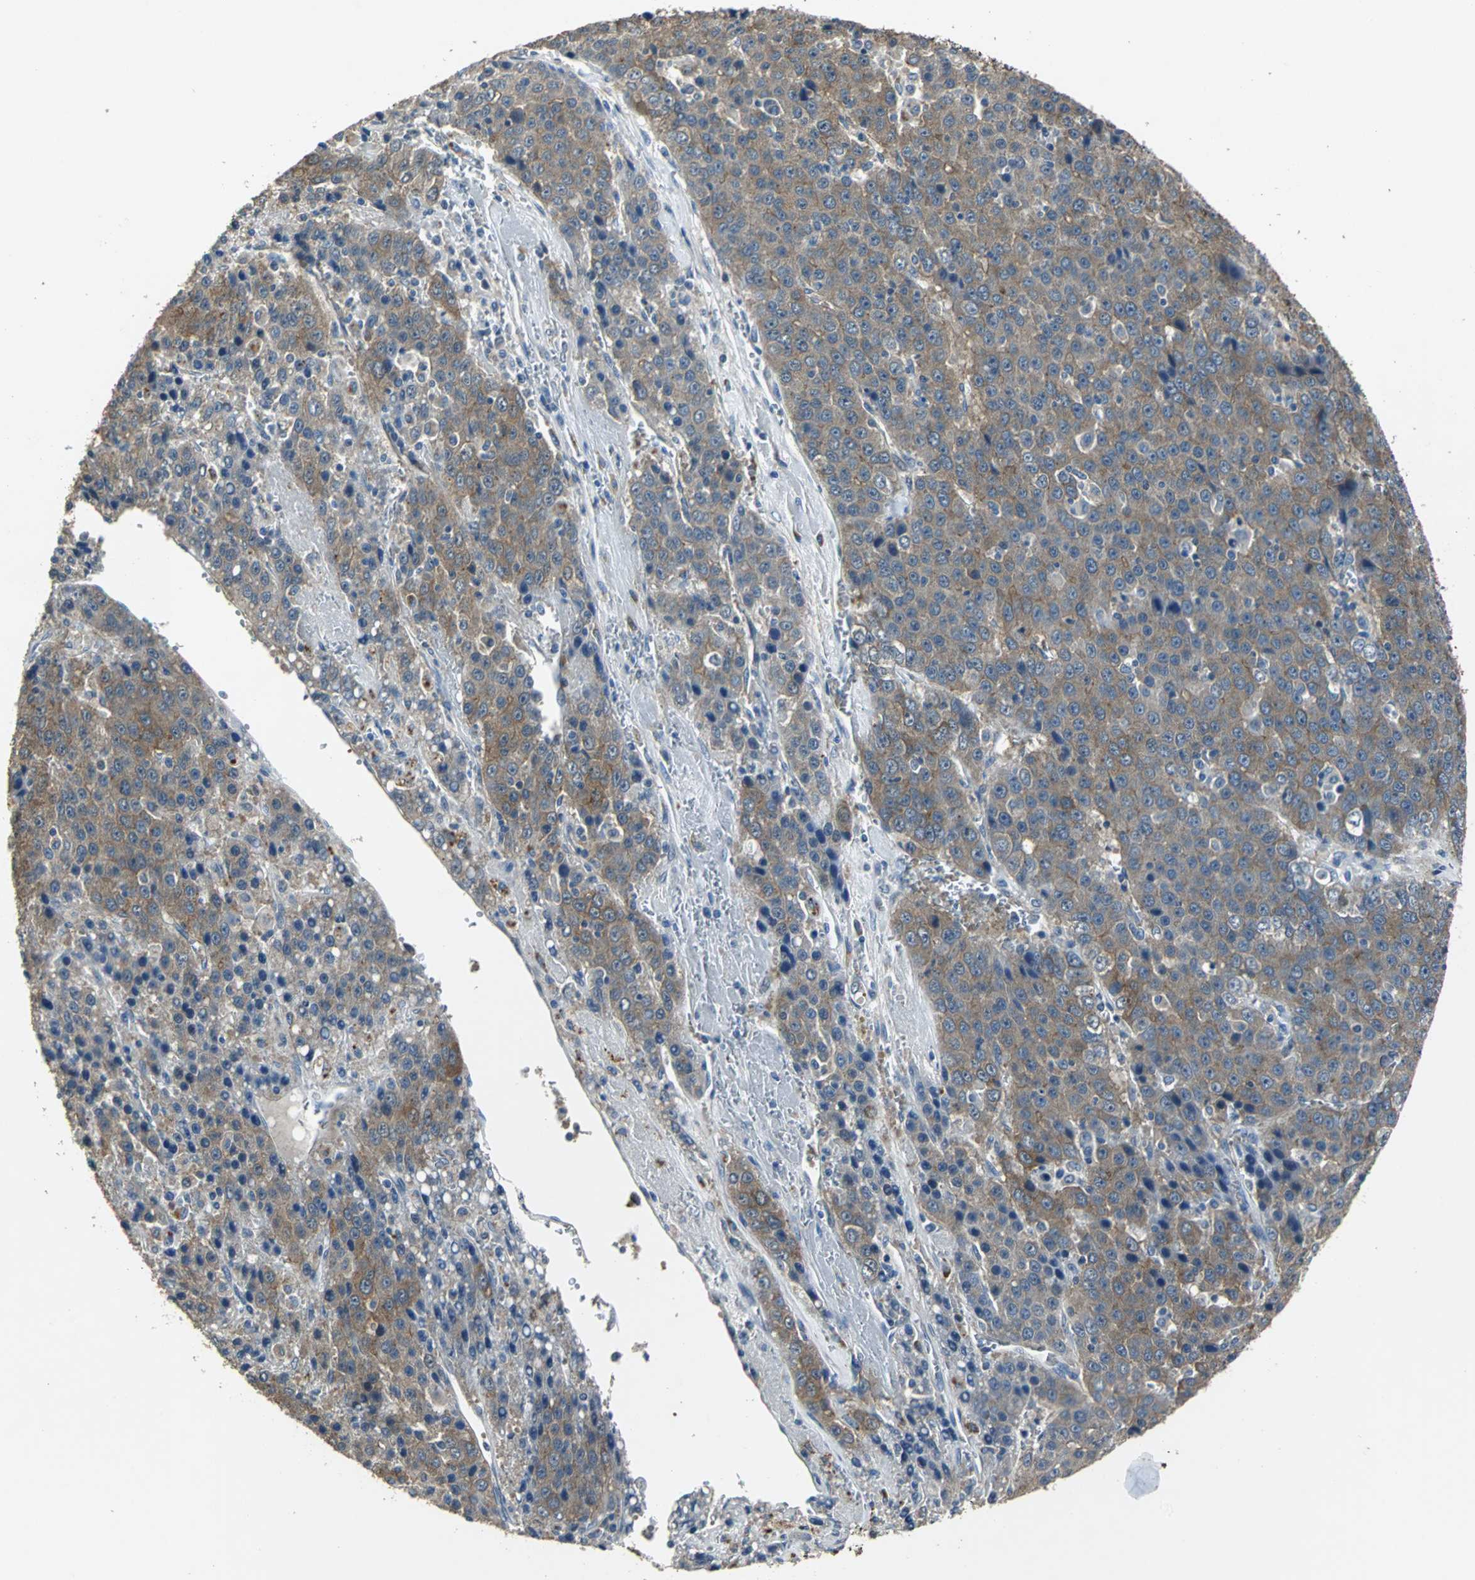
{"staining": {"intensity": "strong", "quantity": ">75%", "location": "cytoplasmic/membranous"}, "tissue": "liver cancer", "cell_type": "Tumor cells", "image_type": "cancer", "snomed": [{"axis": "morphology", "description": "Carcinoma, Hepatocellular, NOS"}, {"axis": "topography", "description": "Liver"}], "caption": "This image demonstrates immunohistochemistry (IHC) staining of liver hepatocellular carcinoma, with high strong cytoplasmic/membranous positivity in approximately >75% of tumor cells.", "gene": "OCLN", "patient": {"sex": "female", "age": 53}}